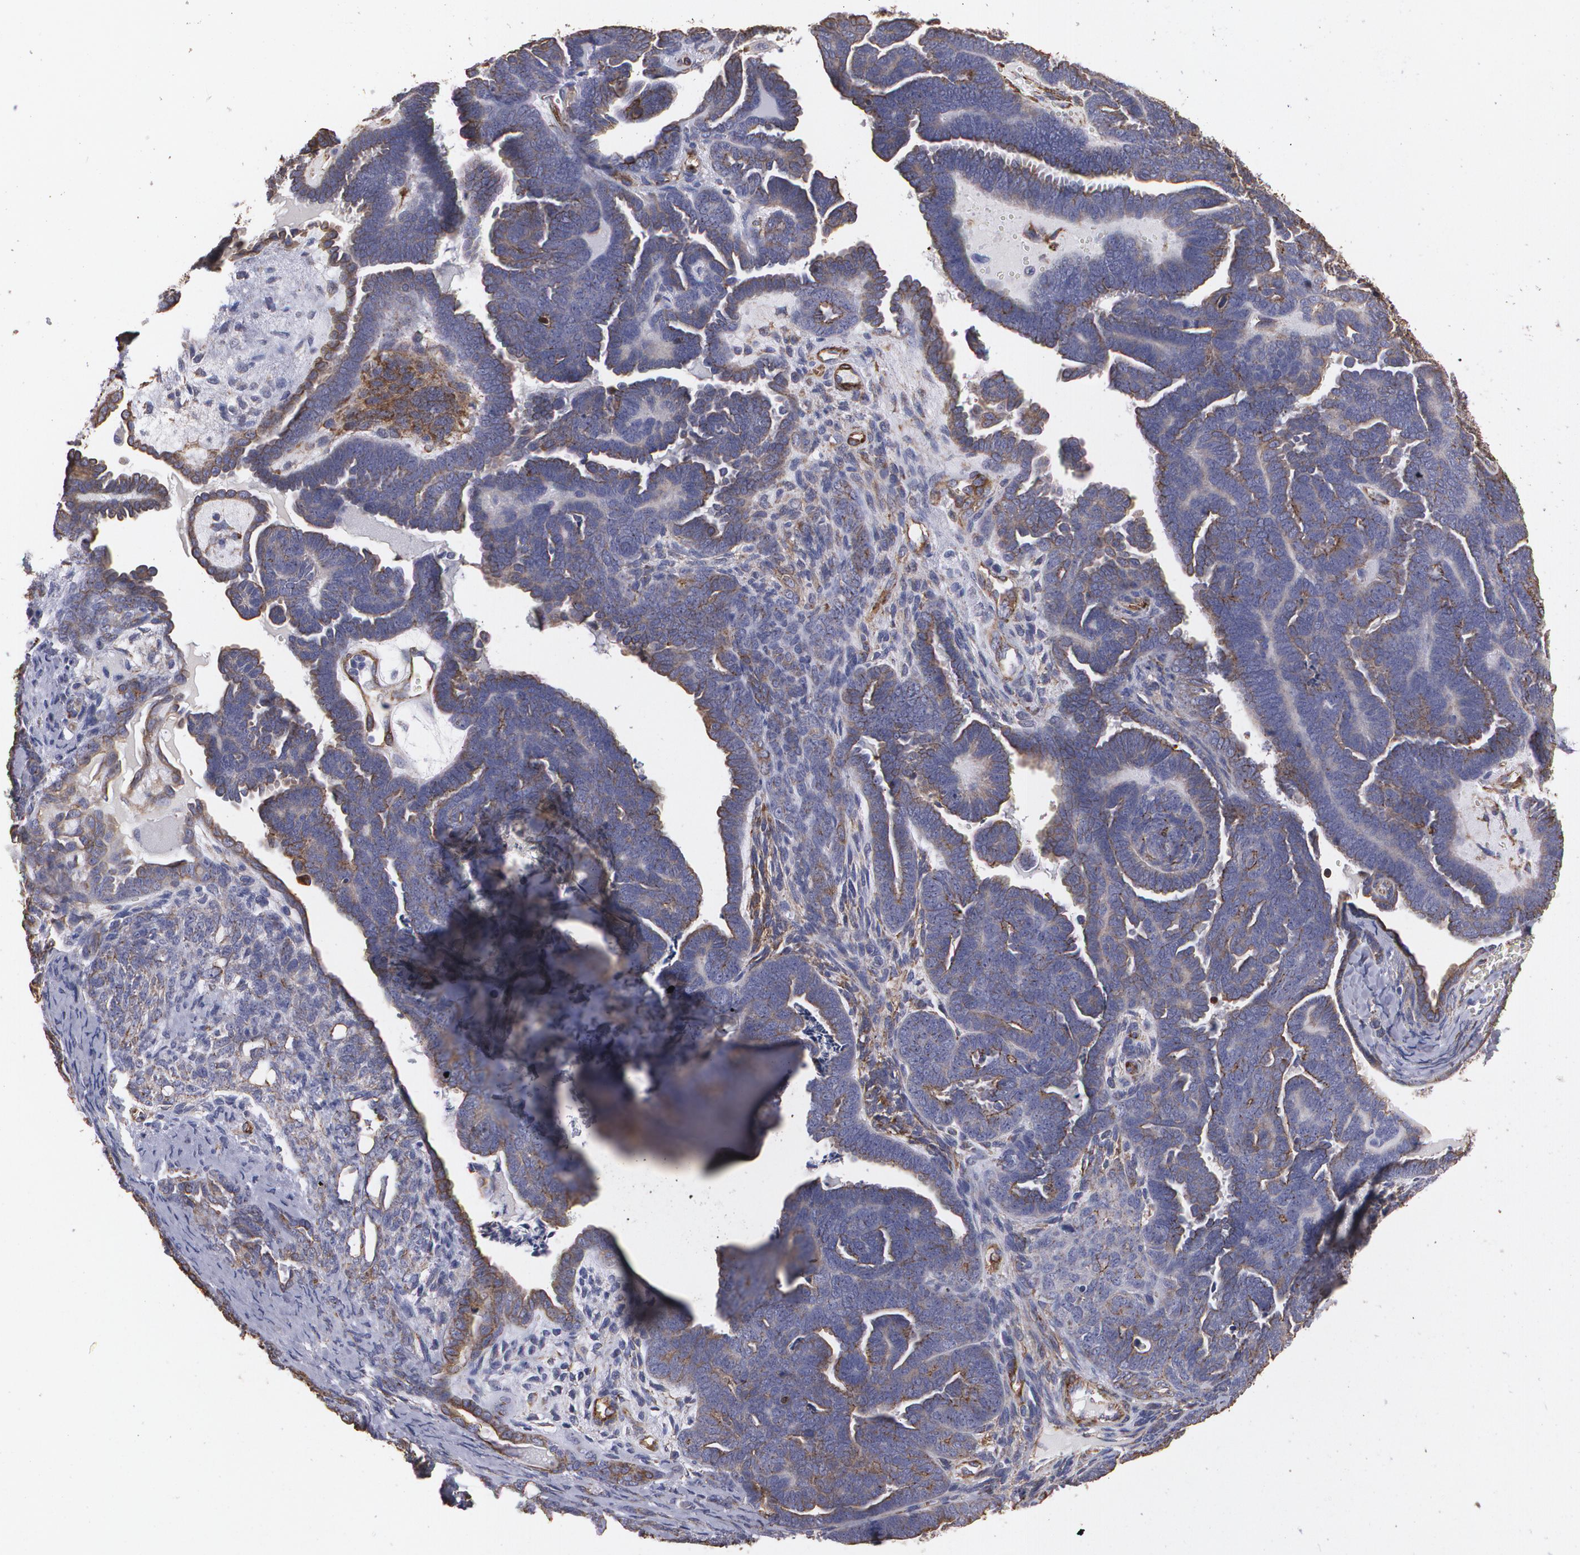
{"staining": {"intensity": "moderate", "quantity": "25%-75%", "location": "cytoplasmic/membranous"}, "tissue": "endometrial cancer", "cell_type": "Tumor cells", "image_type": "cancer", "snomed": [{"axis": "morphology", "description": "Neoplasm, malignant, NOS"}, {"axis": "topography", "description": "Endometrium"}], "caption": "Tumor cells display moderate cytoplasmic/membranous staining in about 25%-75% of cells in endometrial malignant neoplasm.", "gene": "TJP1", "patient": {"sex": "female", "age": 74}}